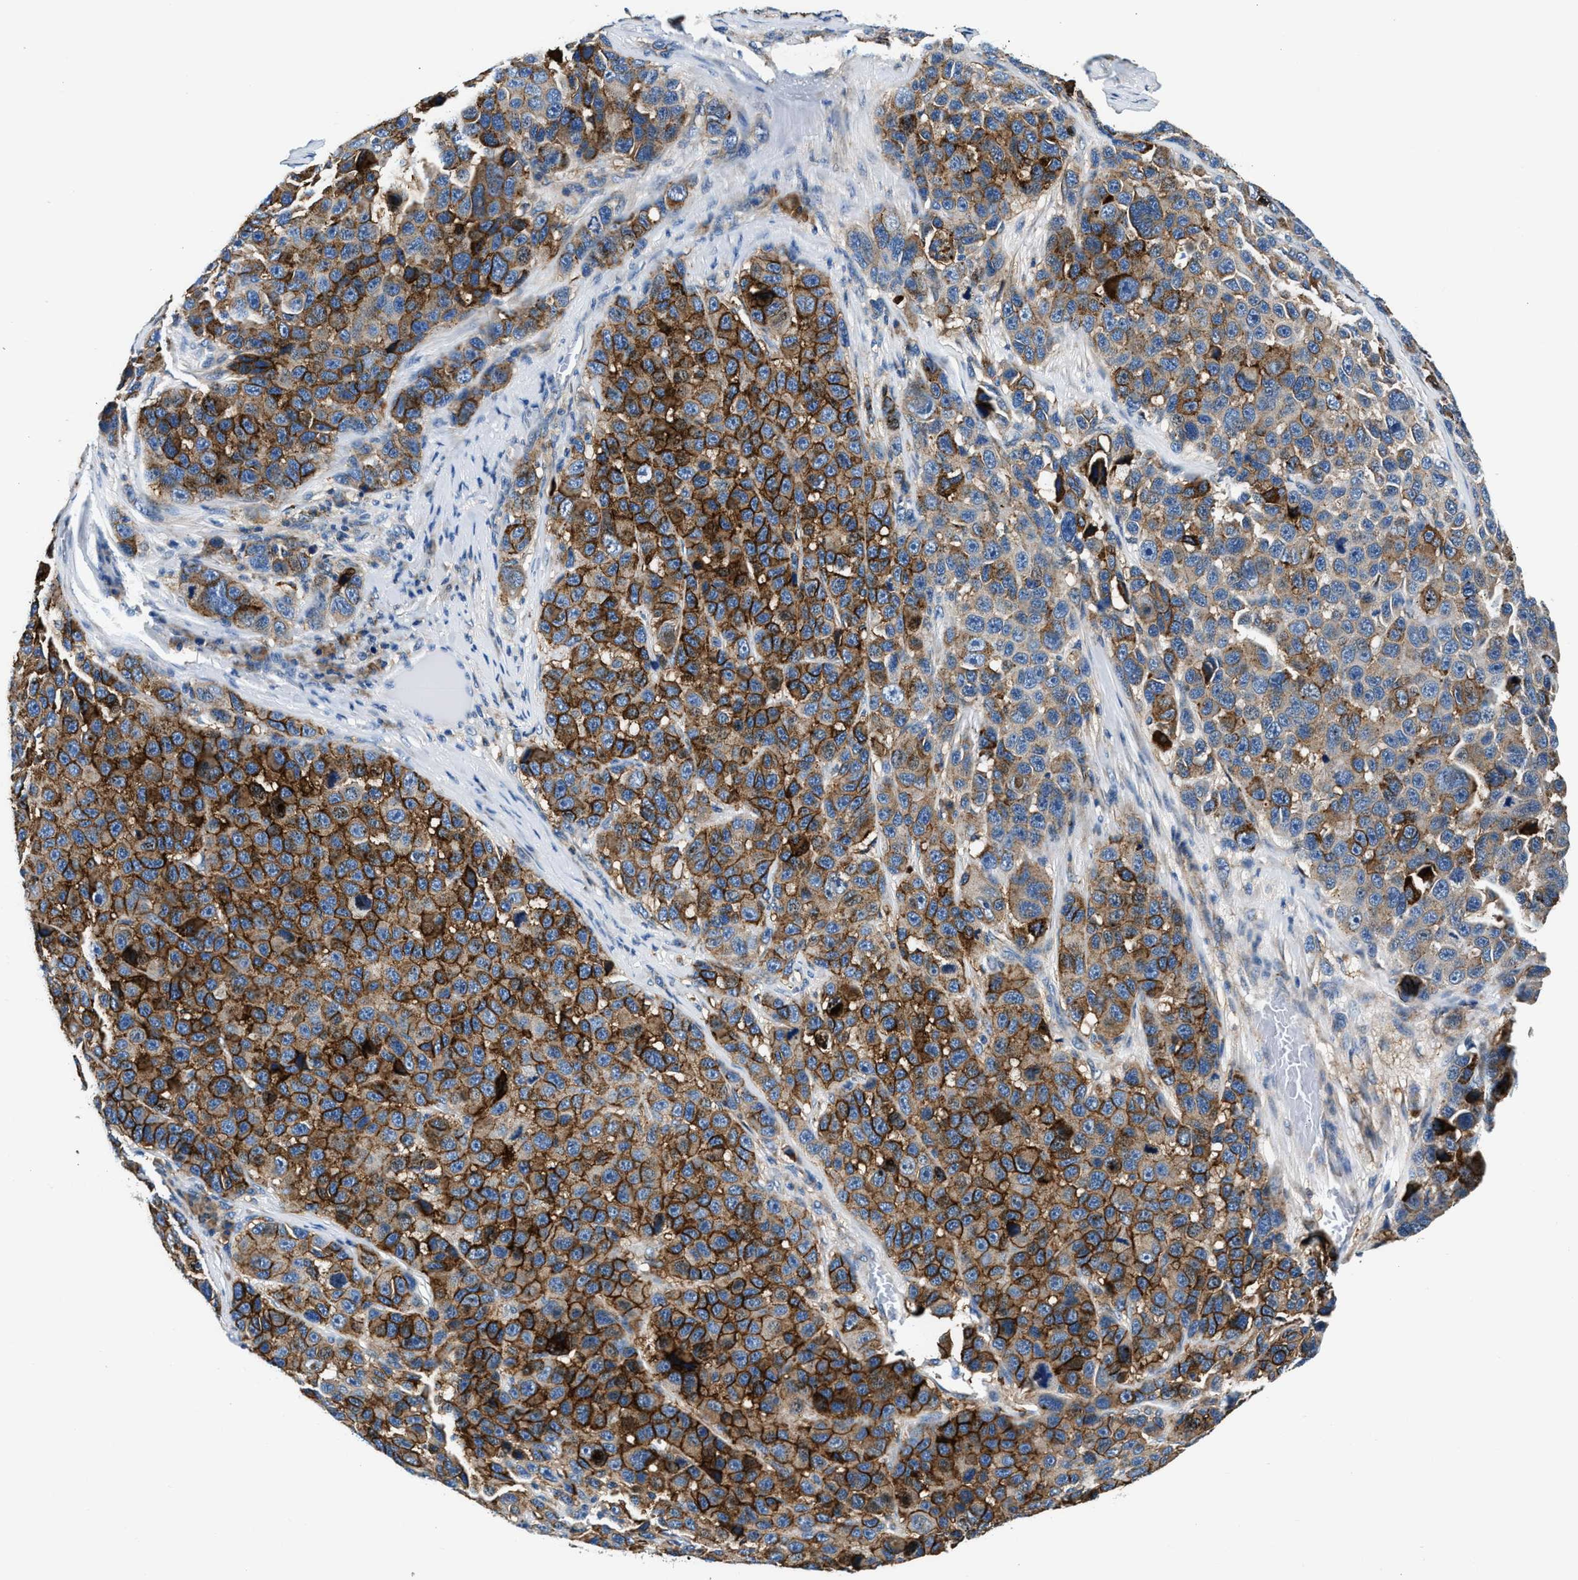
{"staining": {"intensity": "moderate", "quantity": ">75%", "location": "cytoplasmic/membranous"}, "tissue": "melanoma", "cell_type": "Tumor cells", "image_type": "cancer", "snomed": [{"axis": "morphology", "description": "Malignant melanoma, NOS"}, {"axis": "topography", "description": "Skin"}], "caption": "A micrograph of melanoma stained for a protein demonstrates moderate cytoplasmic/membranous brown staining in tumor cells.", "gene": "SLFN11", "patient": {"sex": "male", "age": 53}}